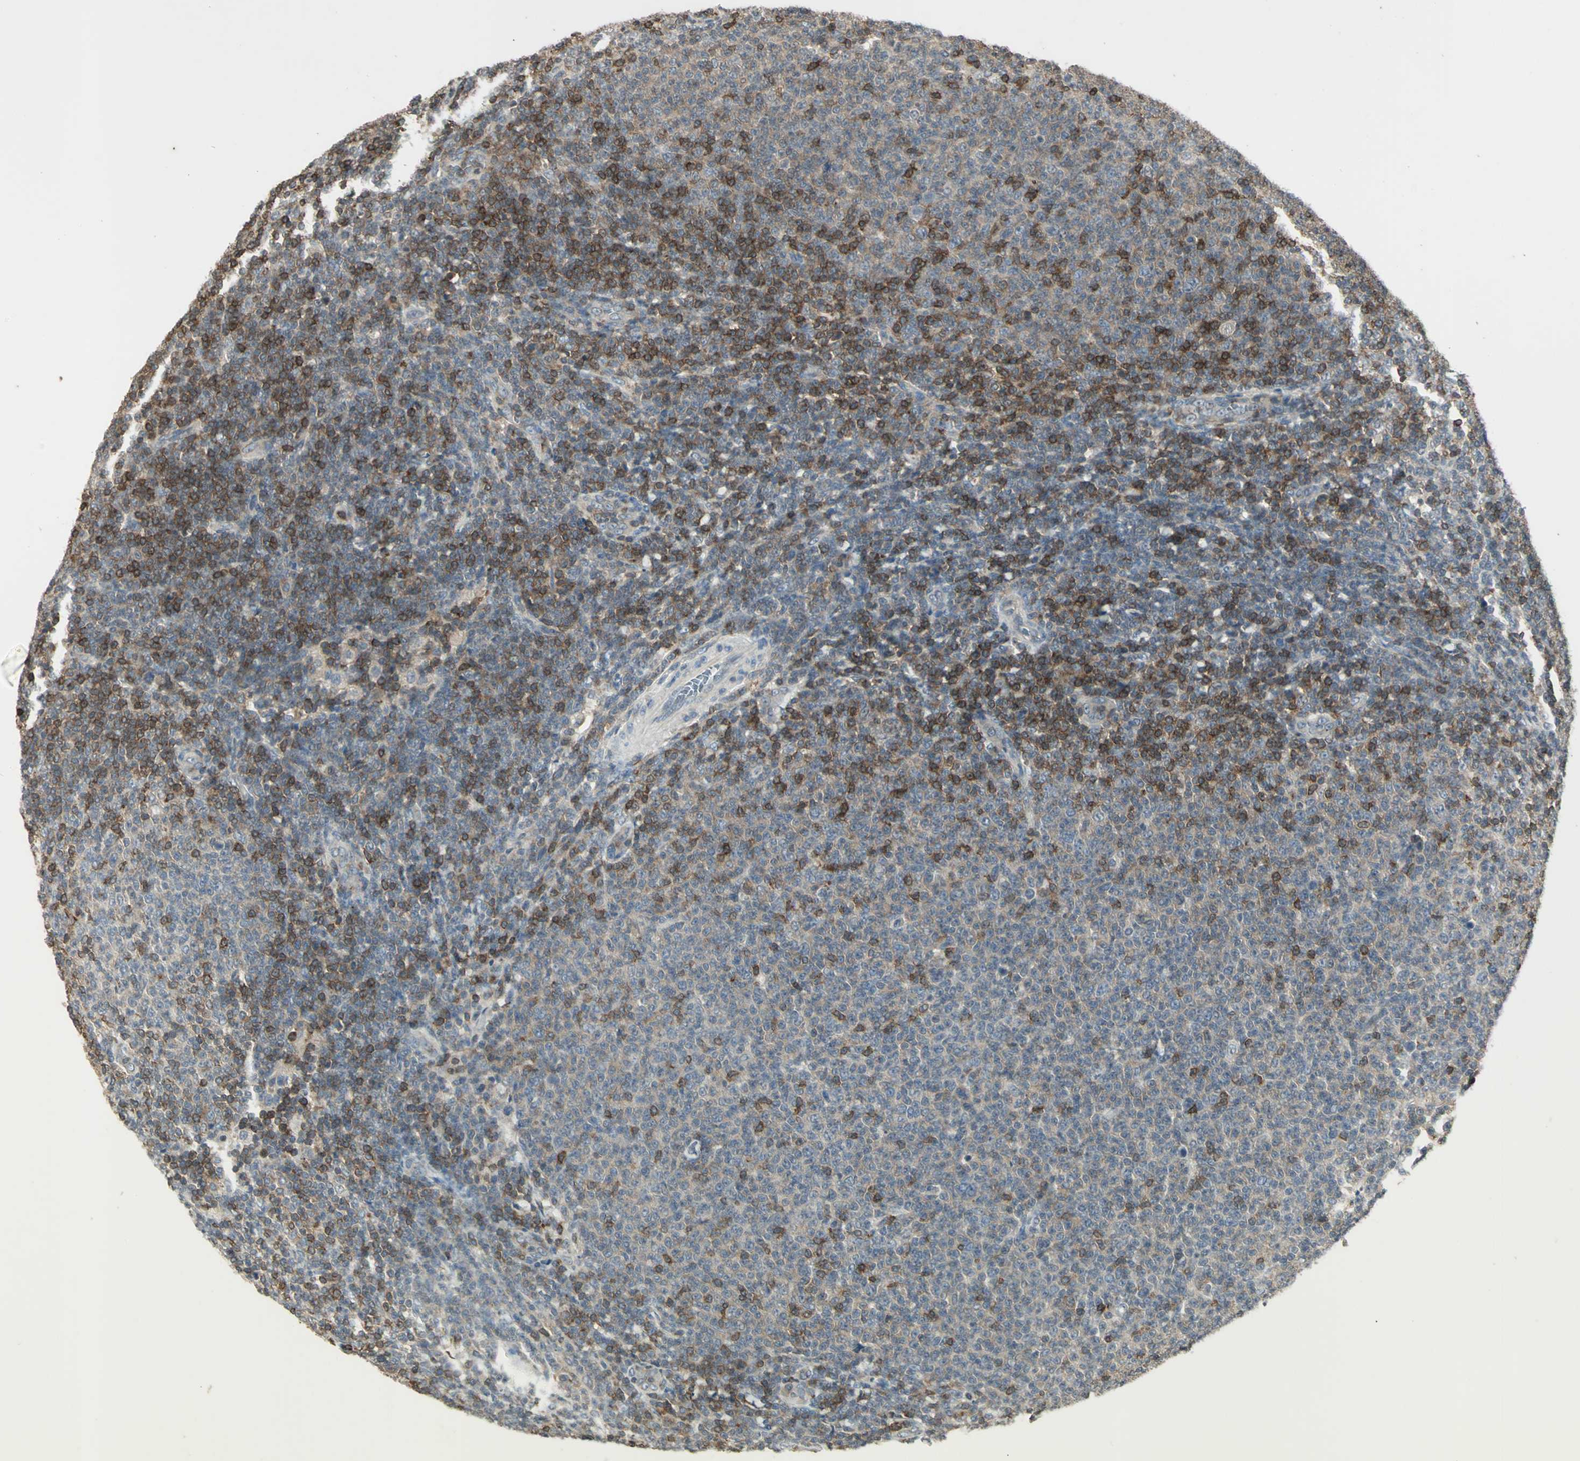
{"staining": {"intensity": "weak", "quantity": "25%-75%", "location": "cytoplasmic/membranous"}, "tissue": "lymphoma", "cell_type": "Tumor cells", "image_type": "cancer", "snomed": [{"axis": "morphology", "description": "Malignant lymphoma, non-Hodgkin's type, Low grade"}, {"axis": "topography", "description": "Lymph node"}], "caption": "IHC (DAB (3,3'-diaminobenzidine)) staining of lymphoma exhibits weak cytoplasmic/membranous protein staining in about 25%-75% of tumor cells.", "gene": "IL16", "patient": {"sex": "male", "age": 66}}